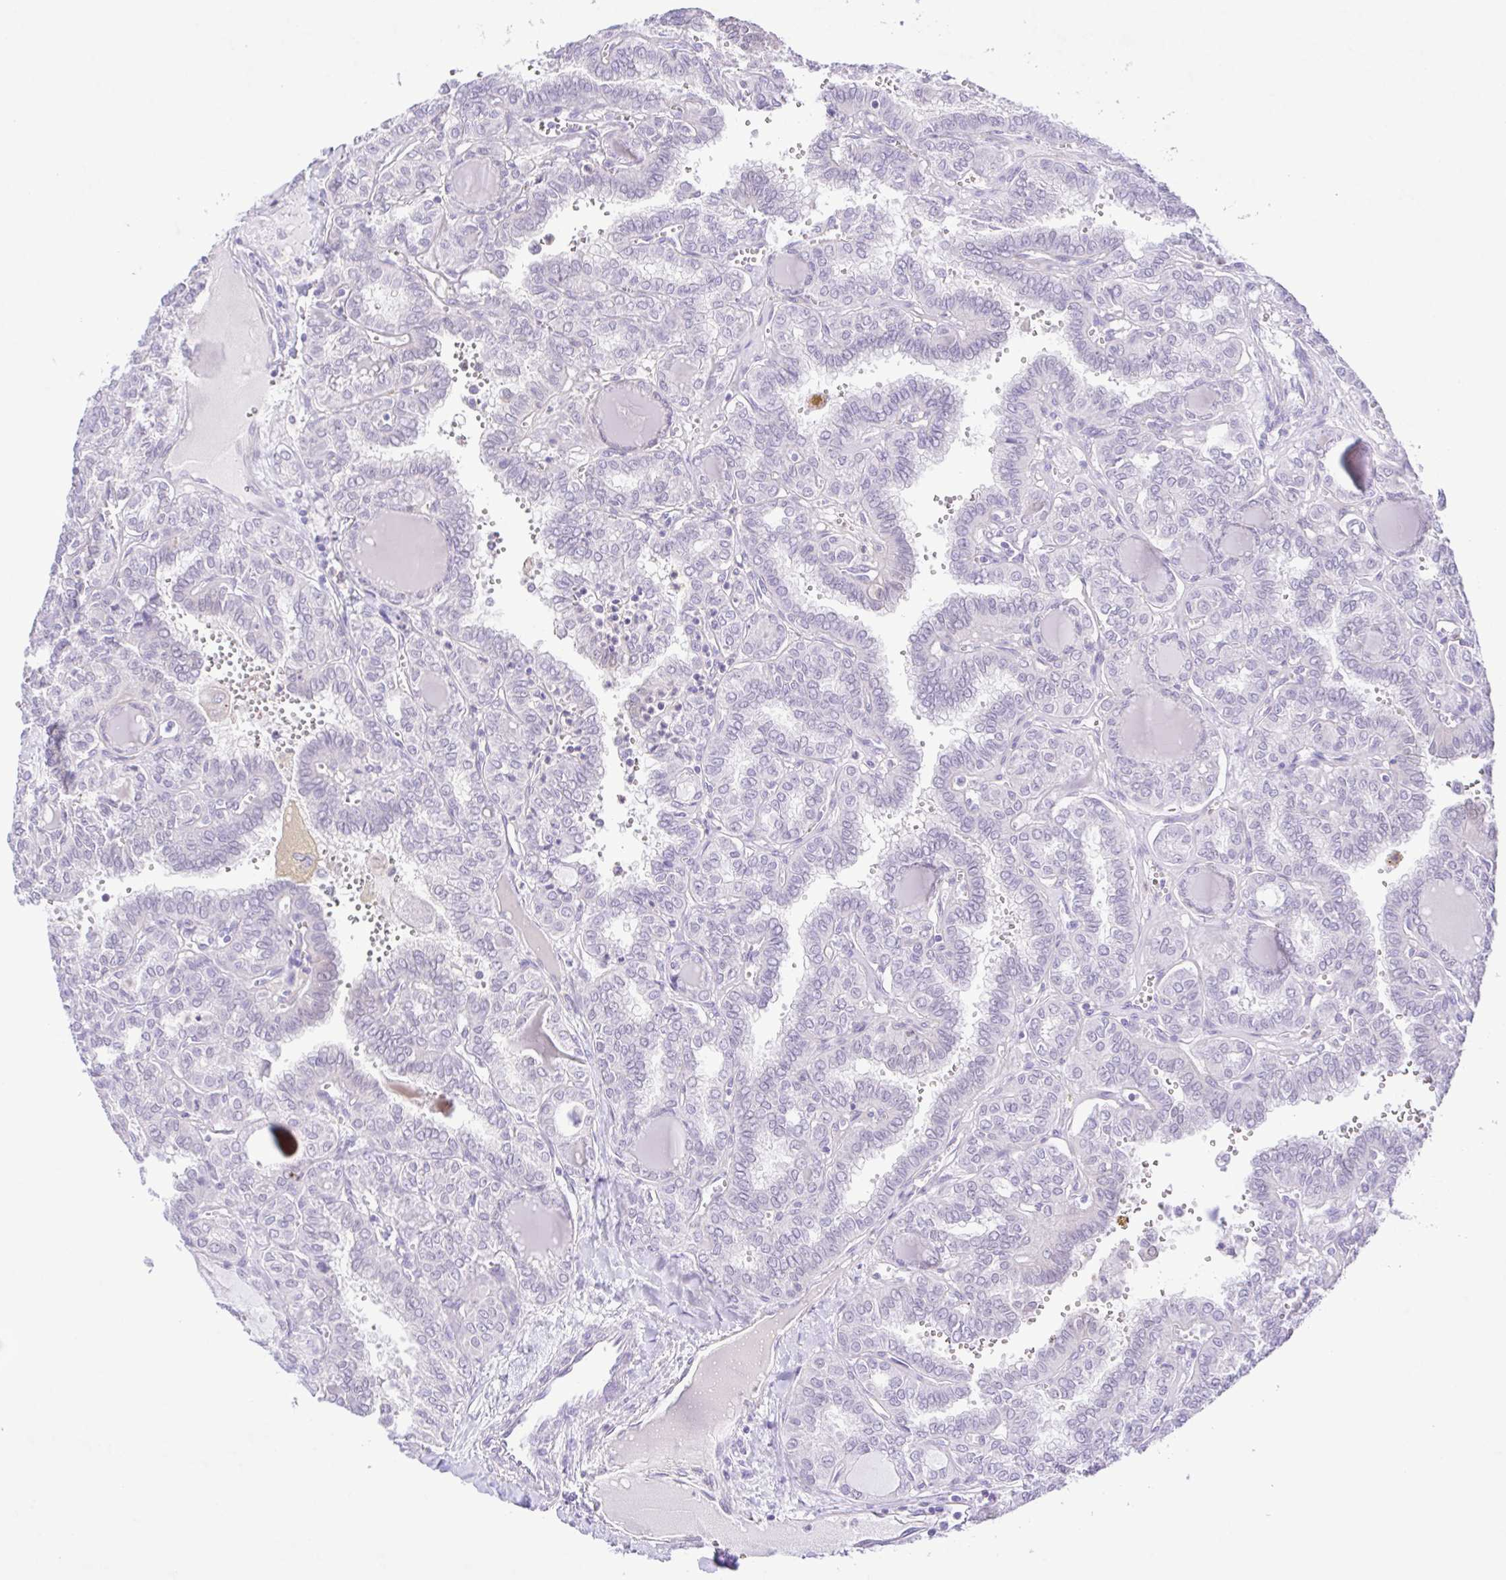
{"staining": {"intensity": "negative", "quantity": "none", "location": "none"}, "tissue": "thyroid cancer", "cell_type": "Tumor cells", "image_type": "cancer", "snomed": [{"axis": "morphology", "description": "Papillary adenocarcinoma, NOS"}, {"axis": "topography", "description": "Thyroid gland"}], "caption": "DAB (3,3'-diaminobenzidine) immunohistochemical staining of human thyroid cancer shows no significant positivity in tumor cells.", "gene": "IL1RN", "patient": {"sex": "female", "age": 41}}